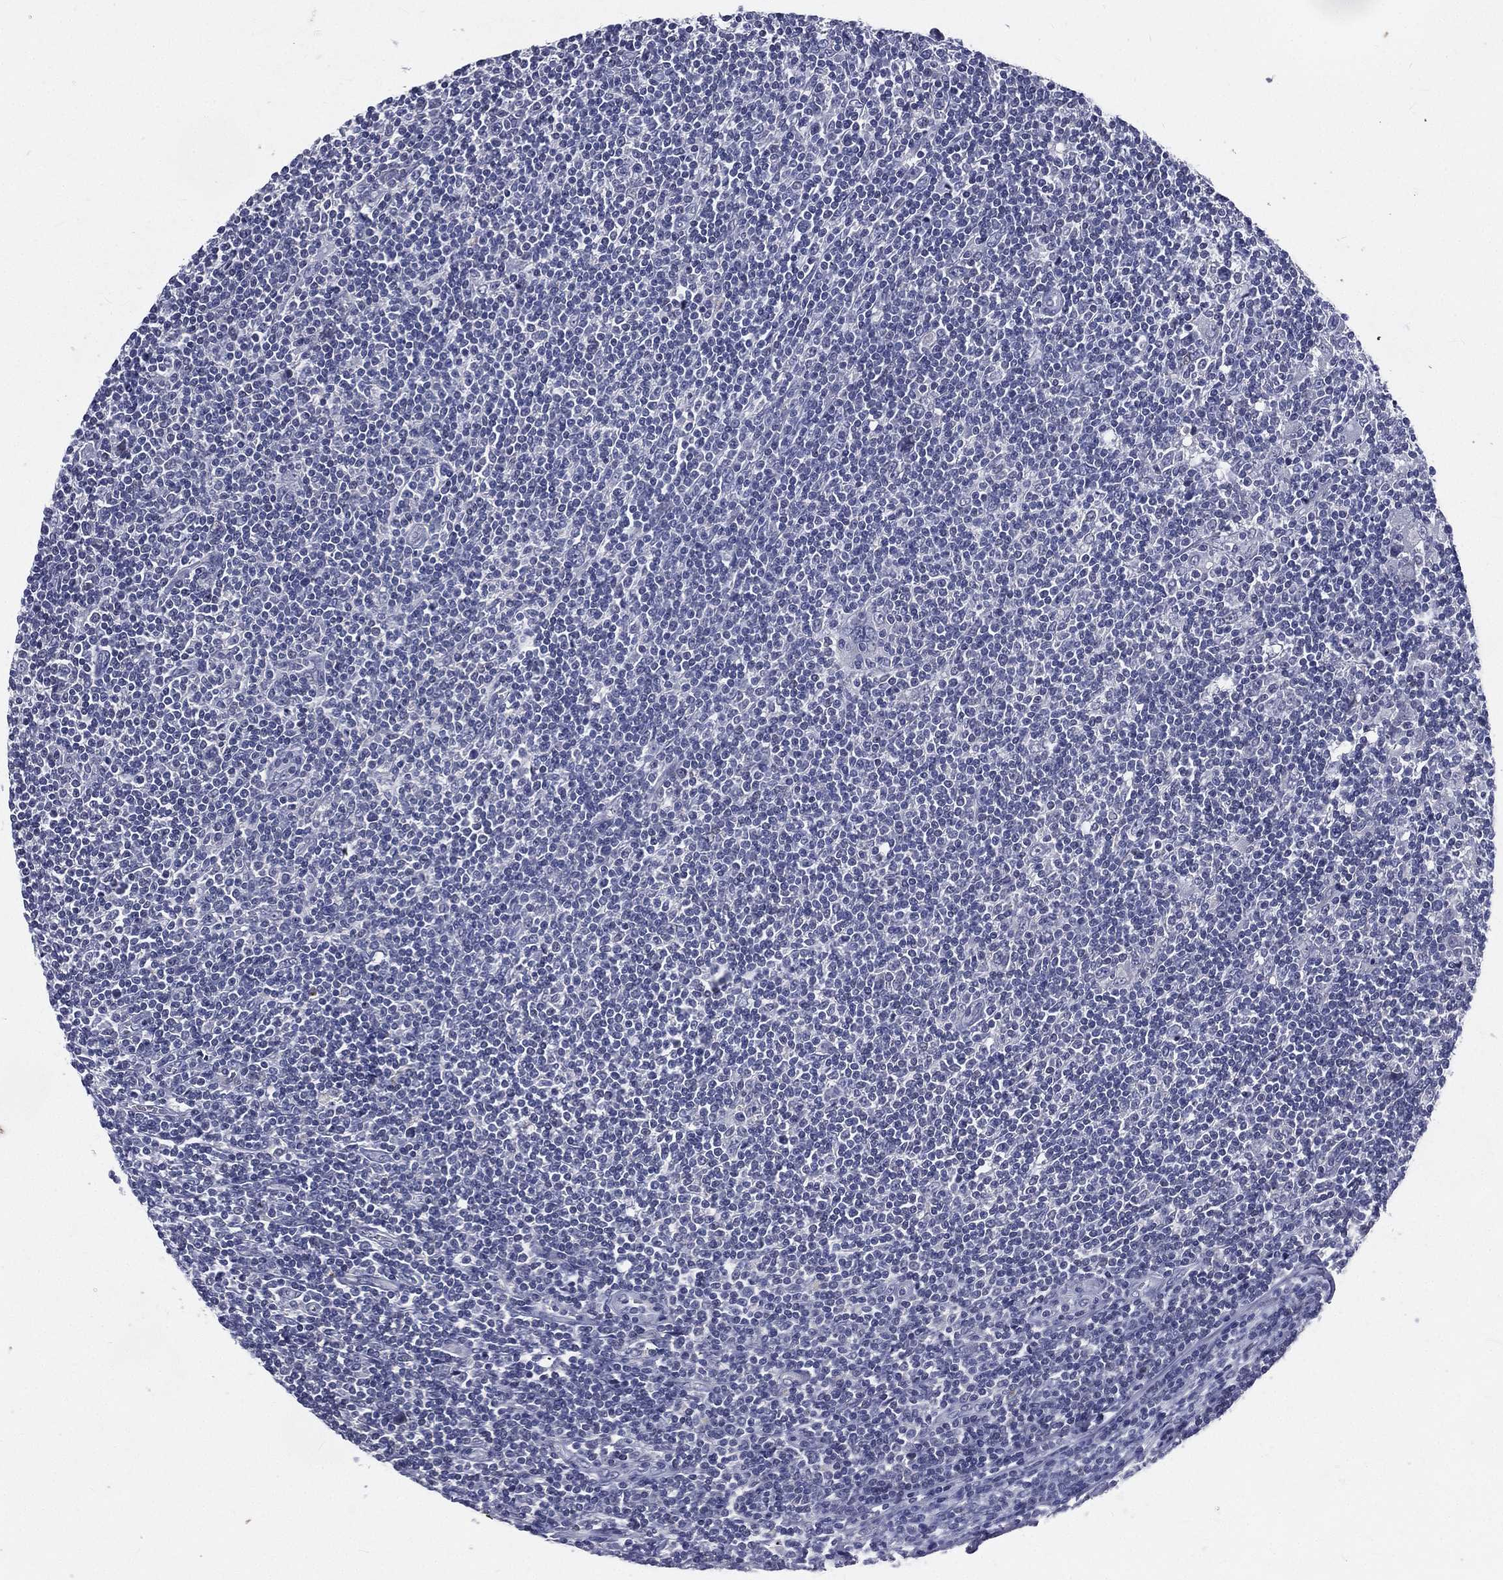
{"staining": {"intensity": "negative", "quantity": "none", "location": "none"}, "tissue": "lymphoma", "cell_type": "Tumor cells", "image_type": "cancer", "snomed": [{"axis": "morphology", "description": "Hodgkin's disease, NOS"}, {"axis": "topography", "description": "Lymph node"}], "caption": "Hodgkin's disease stained for a protein using immunohistochemistry demonstrates no expression tumor cells.", "gene": "IFT27", "patient": {"sex": "male", "age": 40}}